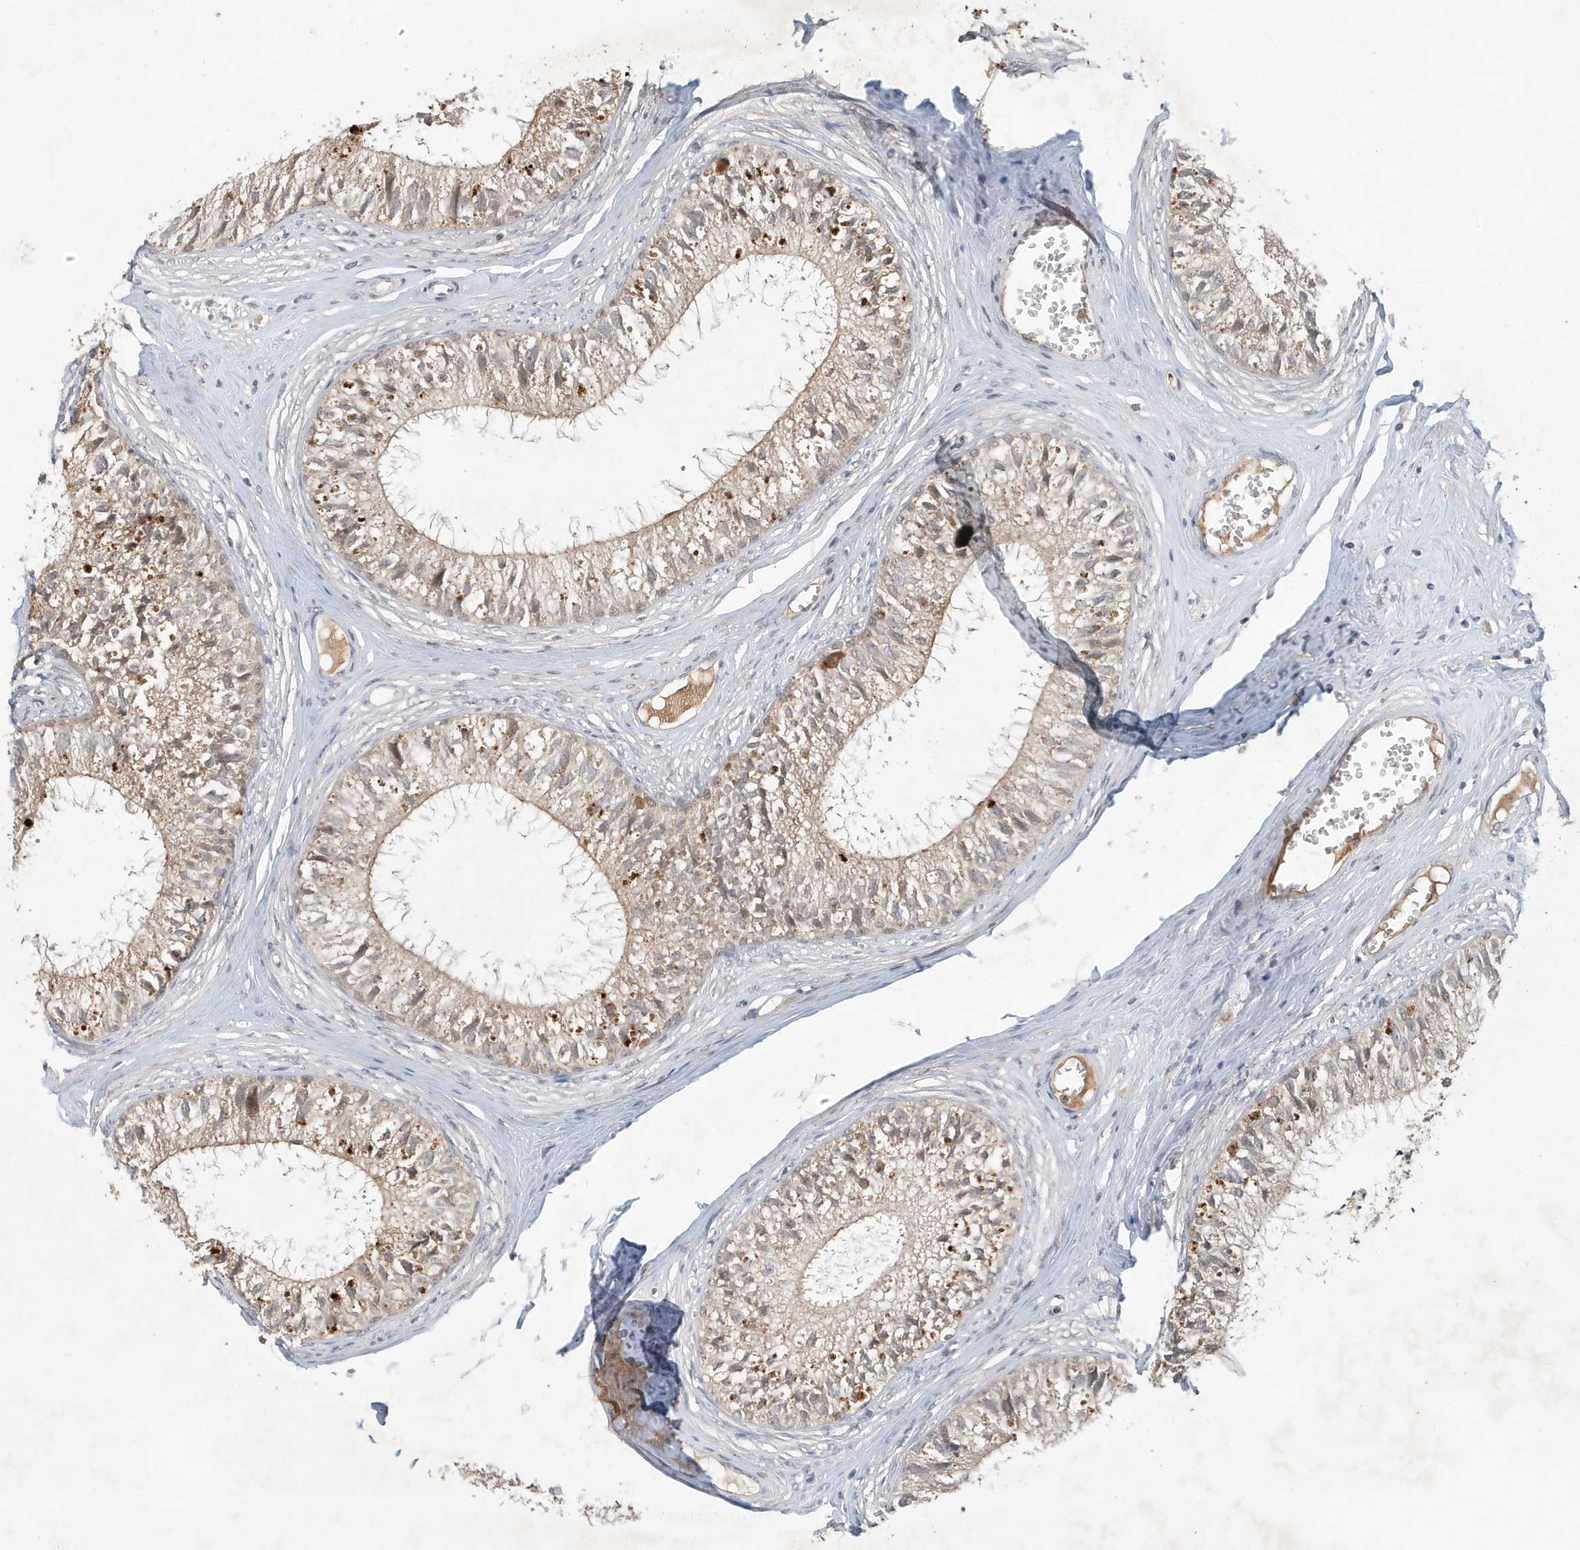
{"staining": {"intensity": "strong", "quantity": "25%-75%", "location": "cytoplasmic/membranous"}, "tissue": "epididymis", "cell_type": "Glandular cells", "image_type": "normal", "snomed": [{"axis": "morphology", "description": "Normal tissue, NOS"}, {"axis": "topography", "description": "Epididymis"}], "caption": "The immunohistochemical stain labels strong cytoplasmic/membranous positivity in glandular cells of normal epididymis.", "gene": "ABCB9", "patient": {"sex": "male", "age": 36}}